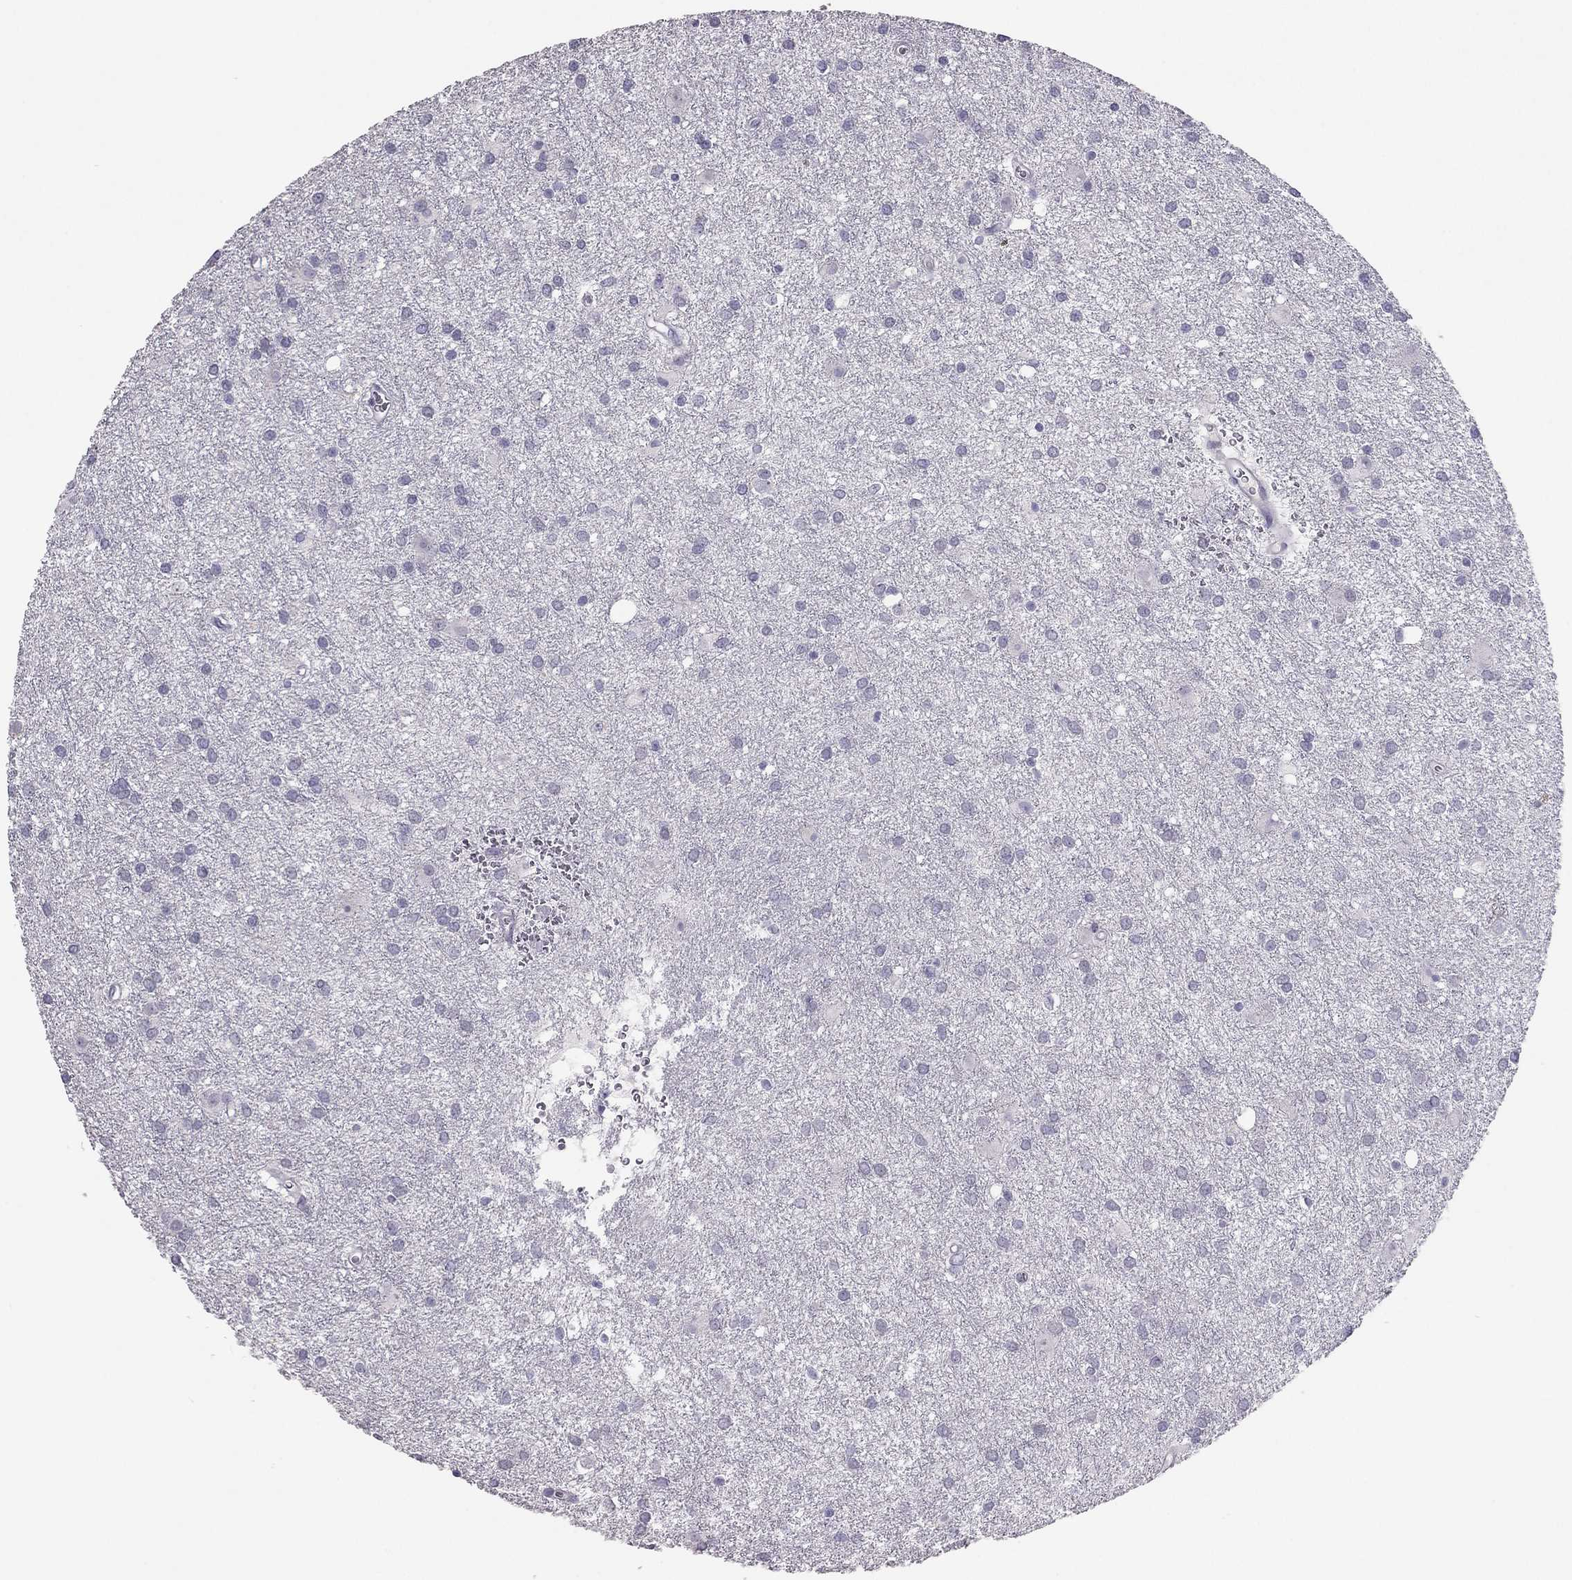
{"staining": {"intensity": "negative", "quantity": "none", "location": "none"}, "tissue": "glioma", "cell_type": "Tumor cells", "image_type": "cancer", "snomed": [{"axis": "morphology", "description": "Glioma, malignant, Low grade"}, {"axis": "topography", "description": "Brain"}], "caption": "Glioma stained for a protein using IHC reveals no expression tumor cells.", "gene": "RHO", "patient": {"sex": "male", "age": 58}}